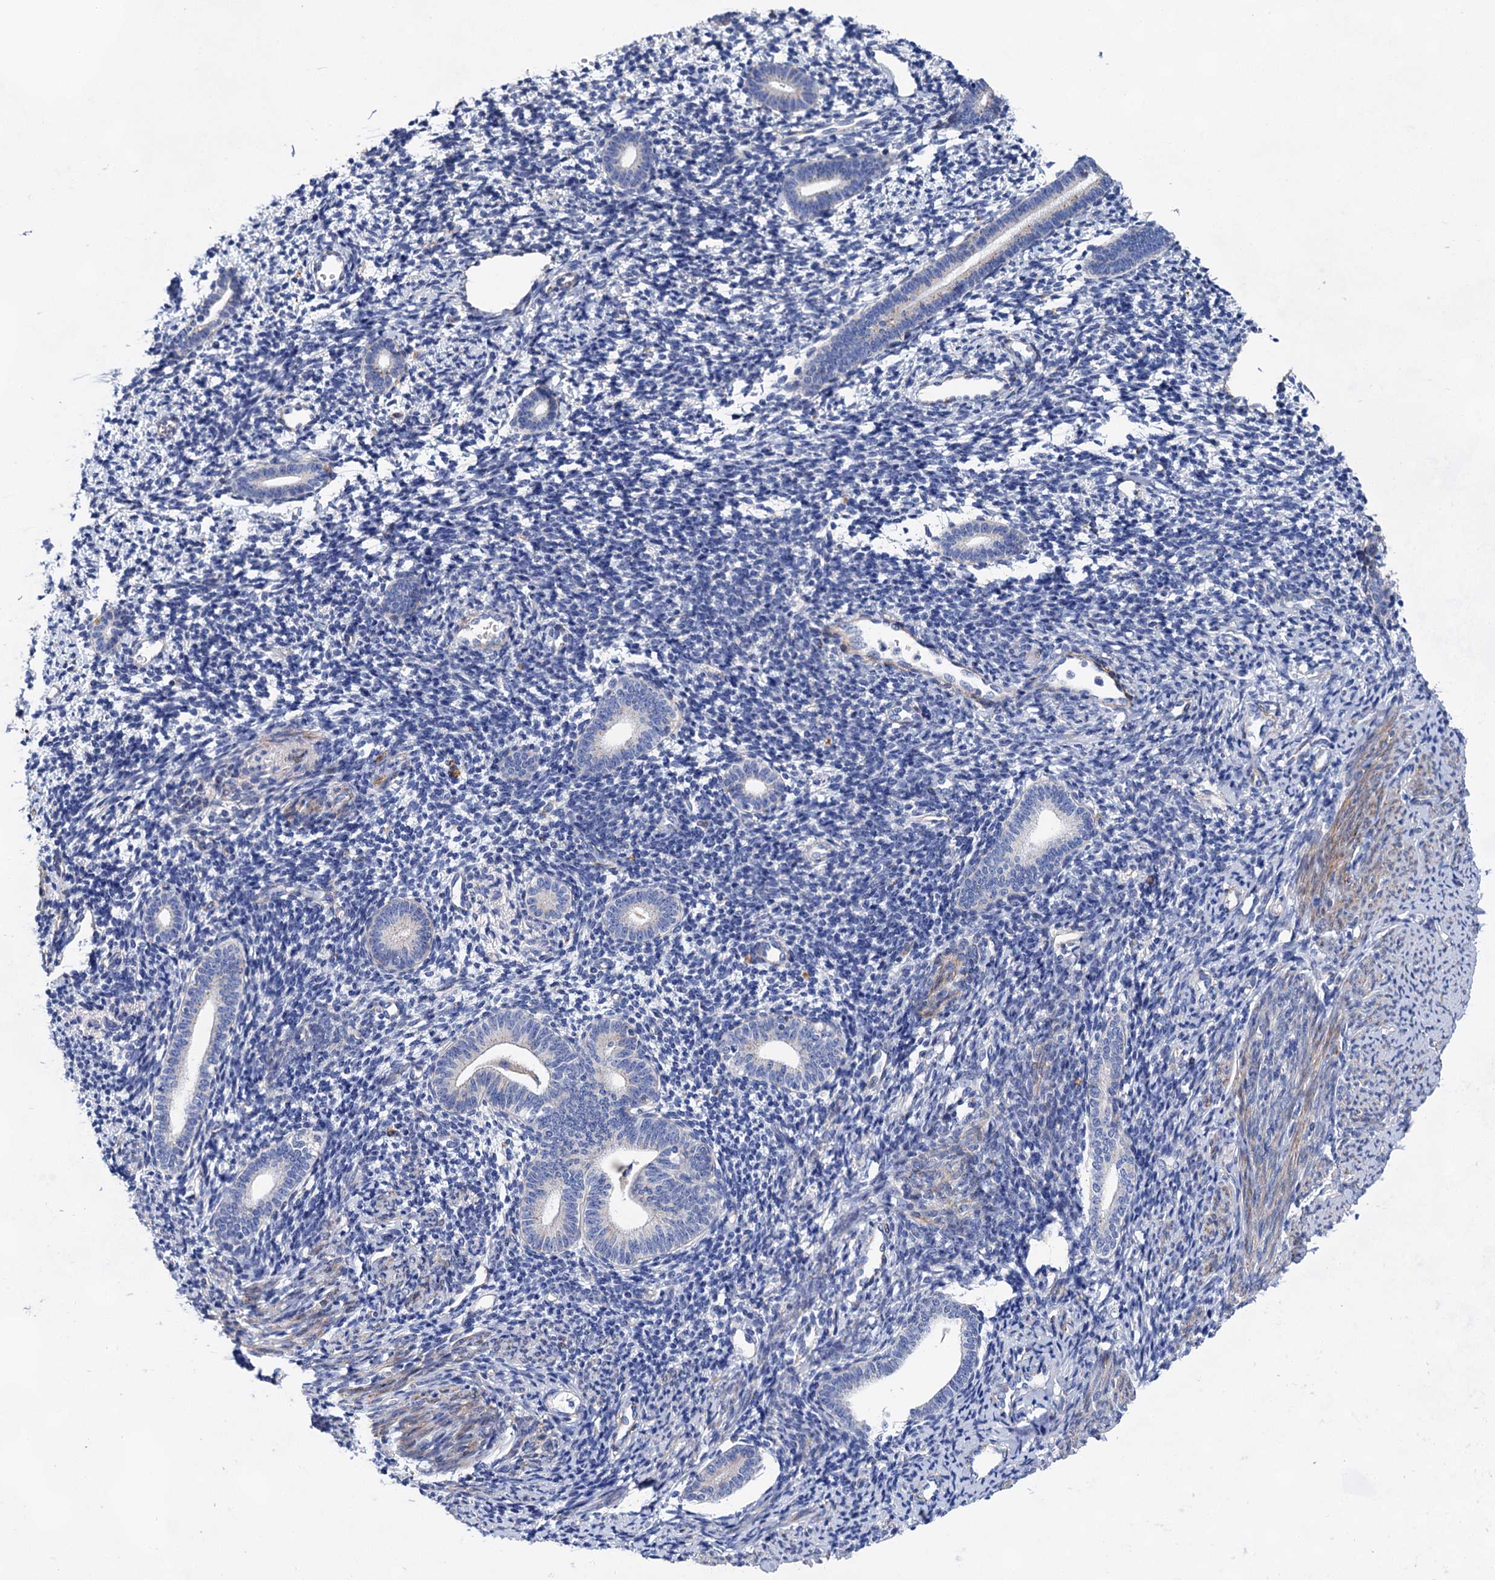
{"staining": {"intensity": "negative", "quantity": "none", "location": "none"}, "tissue": "endometrium", "cell_type": "Cells in endometrial stroma", "image_type": "normal", "snomed": [{"axis": "morphology", "description": "Normal tissue, NOS"}, {"axis": "topography", "description": "Endometrium"}], "caption": "IHC photomicrograph of unremarkable endometrium: human endometrium stained with DAB exhibits no significant protein staining in cells in endometrial stroma. Nuclei are stained in blue.", "gene": "GPR155", "patient": {"sex": "female", "age": 56}}